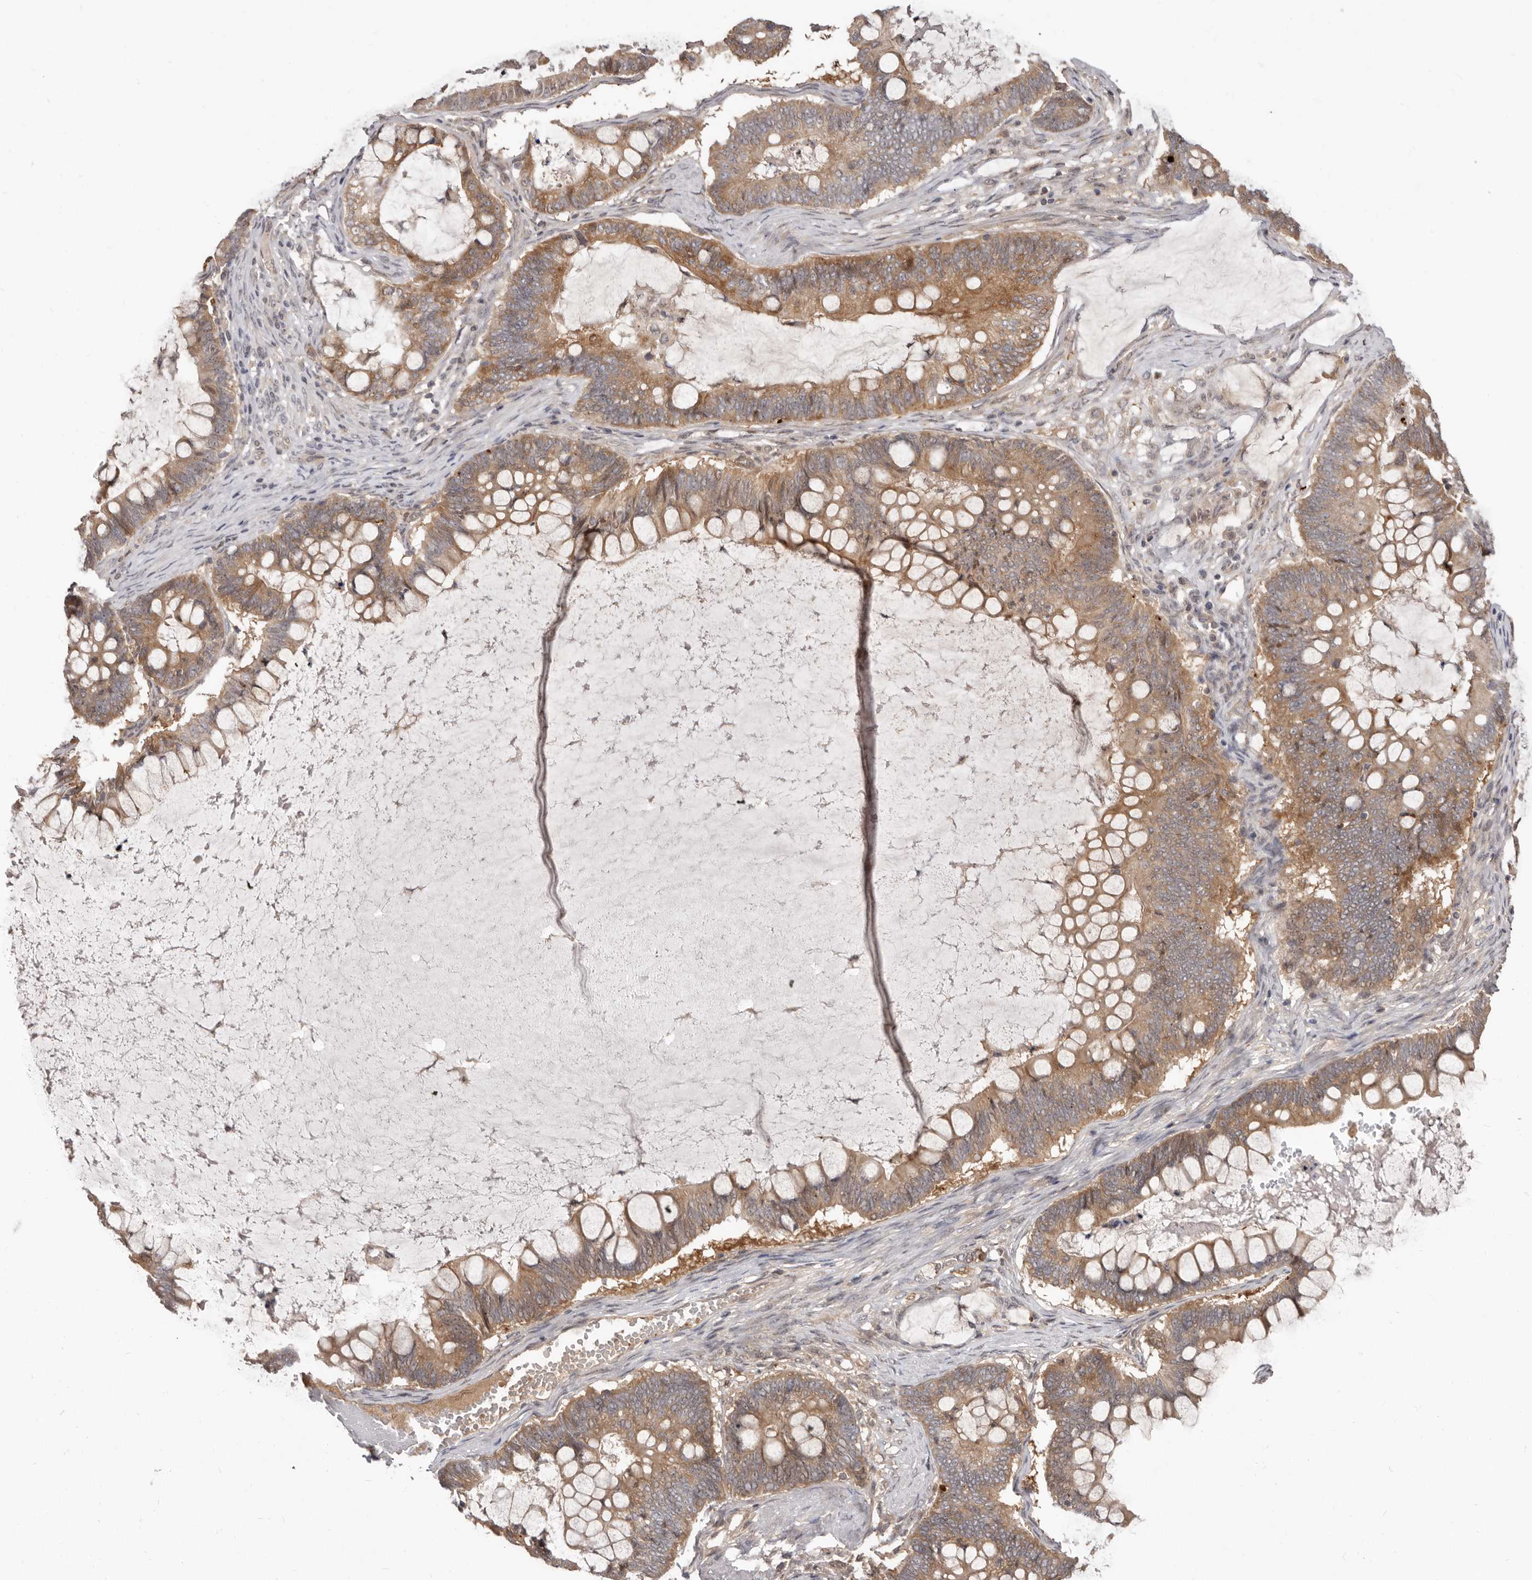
{"staining": {"intensity": "moderate", "quantity": ">75%", "location": "cytoplasmic/membranous"}, "tissue": "ovarian cancer", "cell_type": "Tumor cells", "image_type": "cancer", "snomed": [{"axis": "morphology", "description": "Cystadenocarcinoma, mucinous, NOS"}, {"axis": "topography", "description": "Ovary"}], "caption": "Immunohistochemistry of human mucinous cystadenocarcinoma (ovarian) displays medium levels of moderate cytoplasmic/membranous positivity in approximately >75% of tumor cells.", "gene": "BAD", "patient": {"sex": "female", "age": 61}}